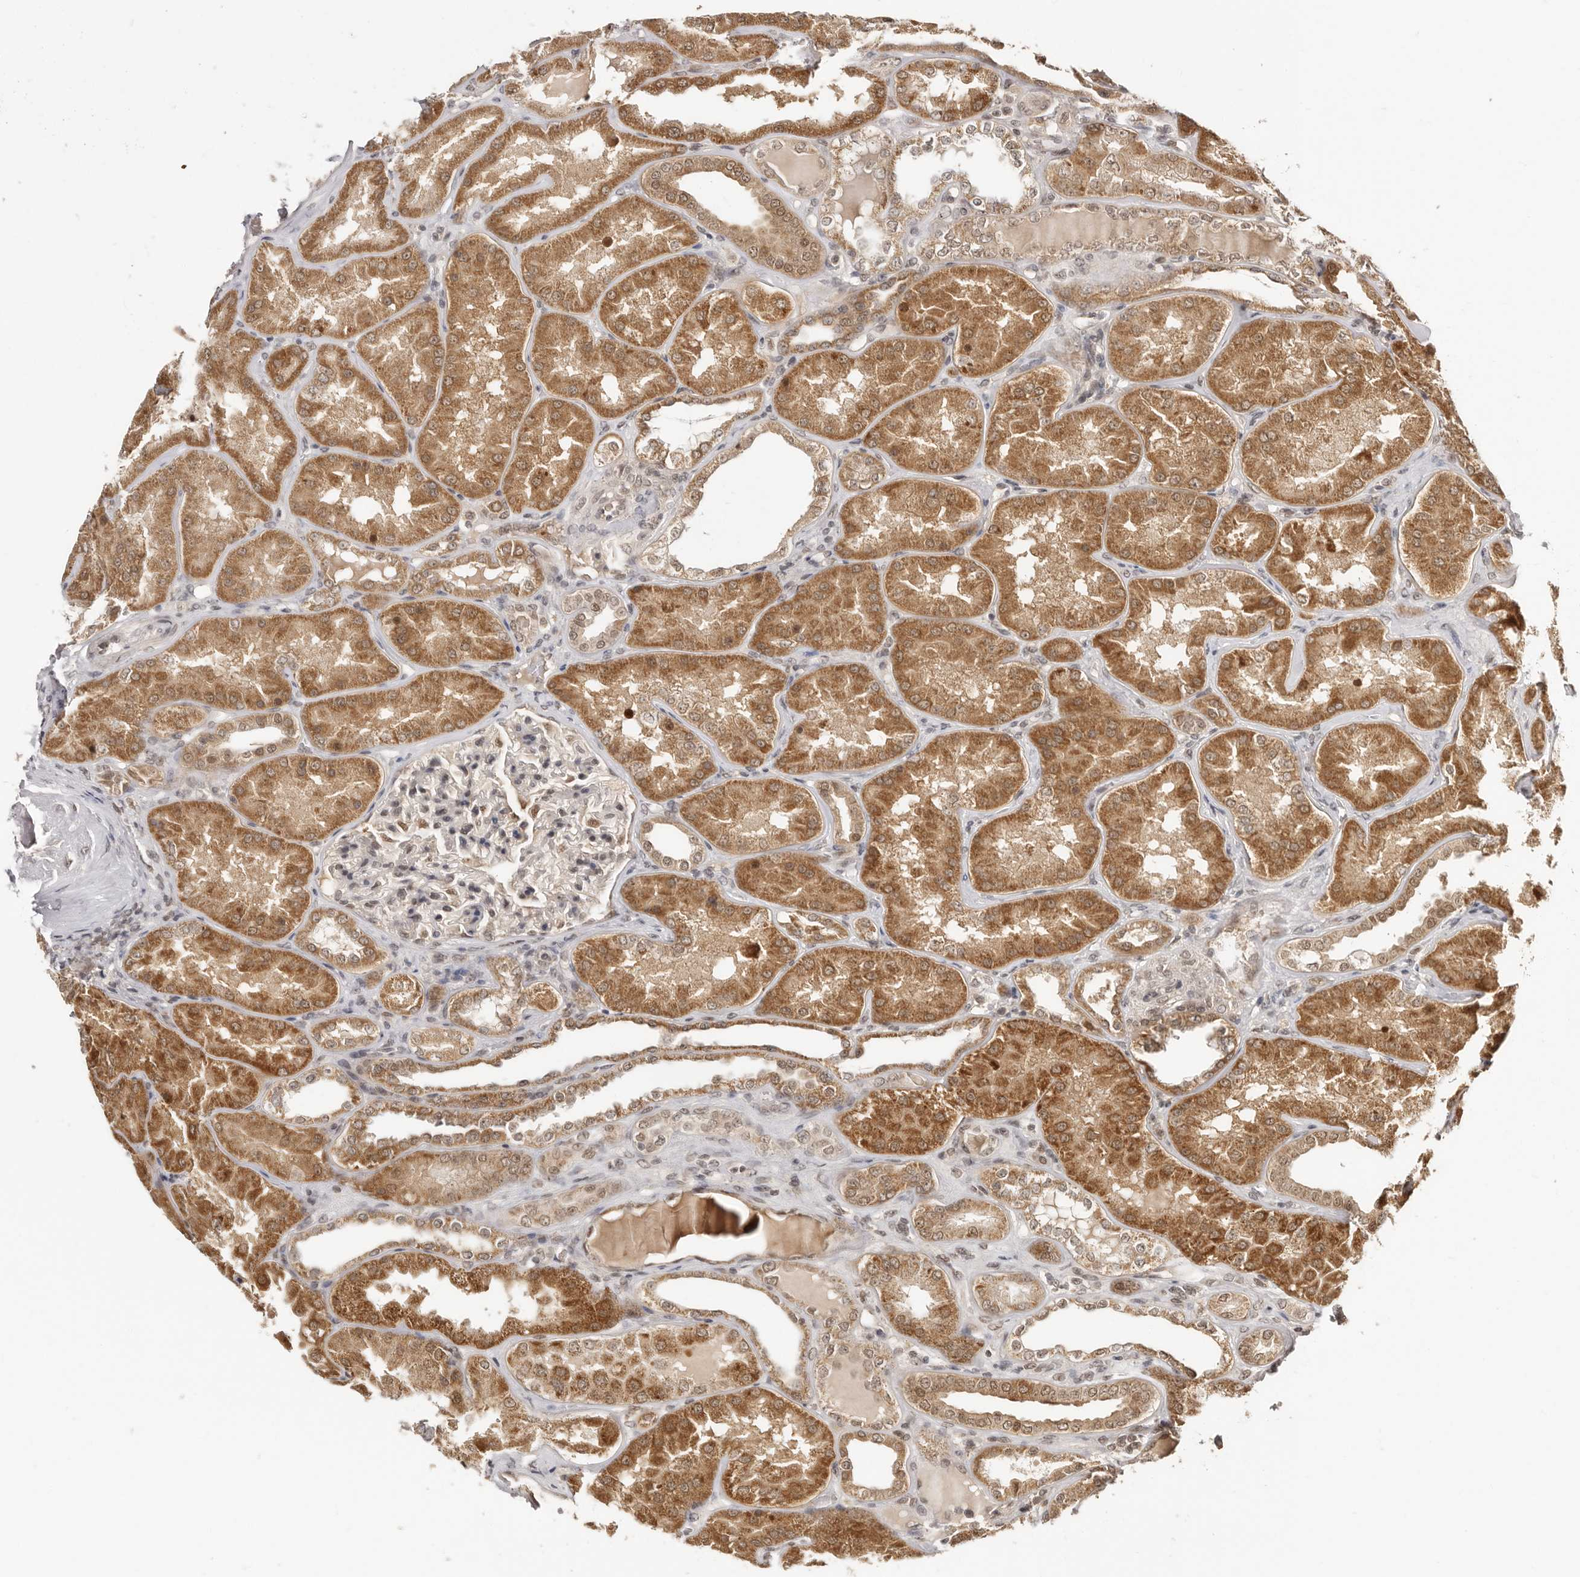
{"staining": {"intensity": "moderate", "quantity": "25%-75%", "location": "nuclear"}, "tissue": "kidney", "cell_type": "Cells in glomeruli", "image_type": "normal", "snomed": [{"axis": "morphology", "description": "Normal tissue, NOS"}, {"axis": "topography", "description": "Kidney"}], "caption": "Cells in glomeruli display moderate nuclear staining in about 25%-75% of cells in unremarkable kidney.", "gene": "MED8", "patient": {"sex": "female", "age": 56}}